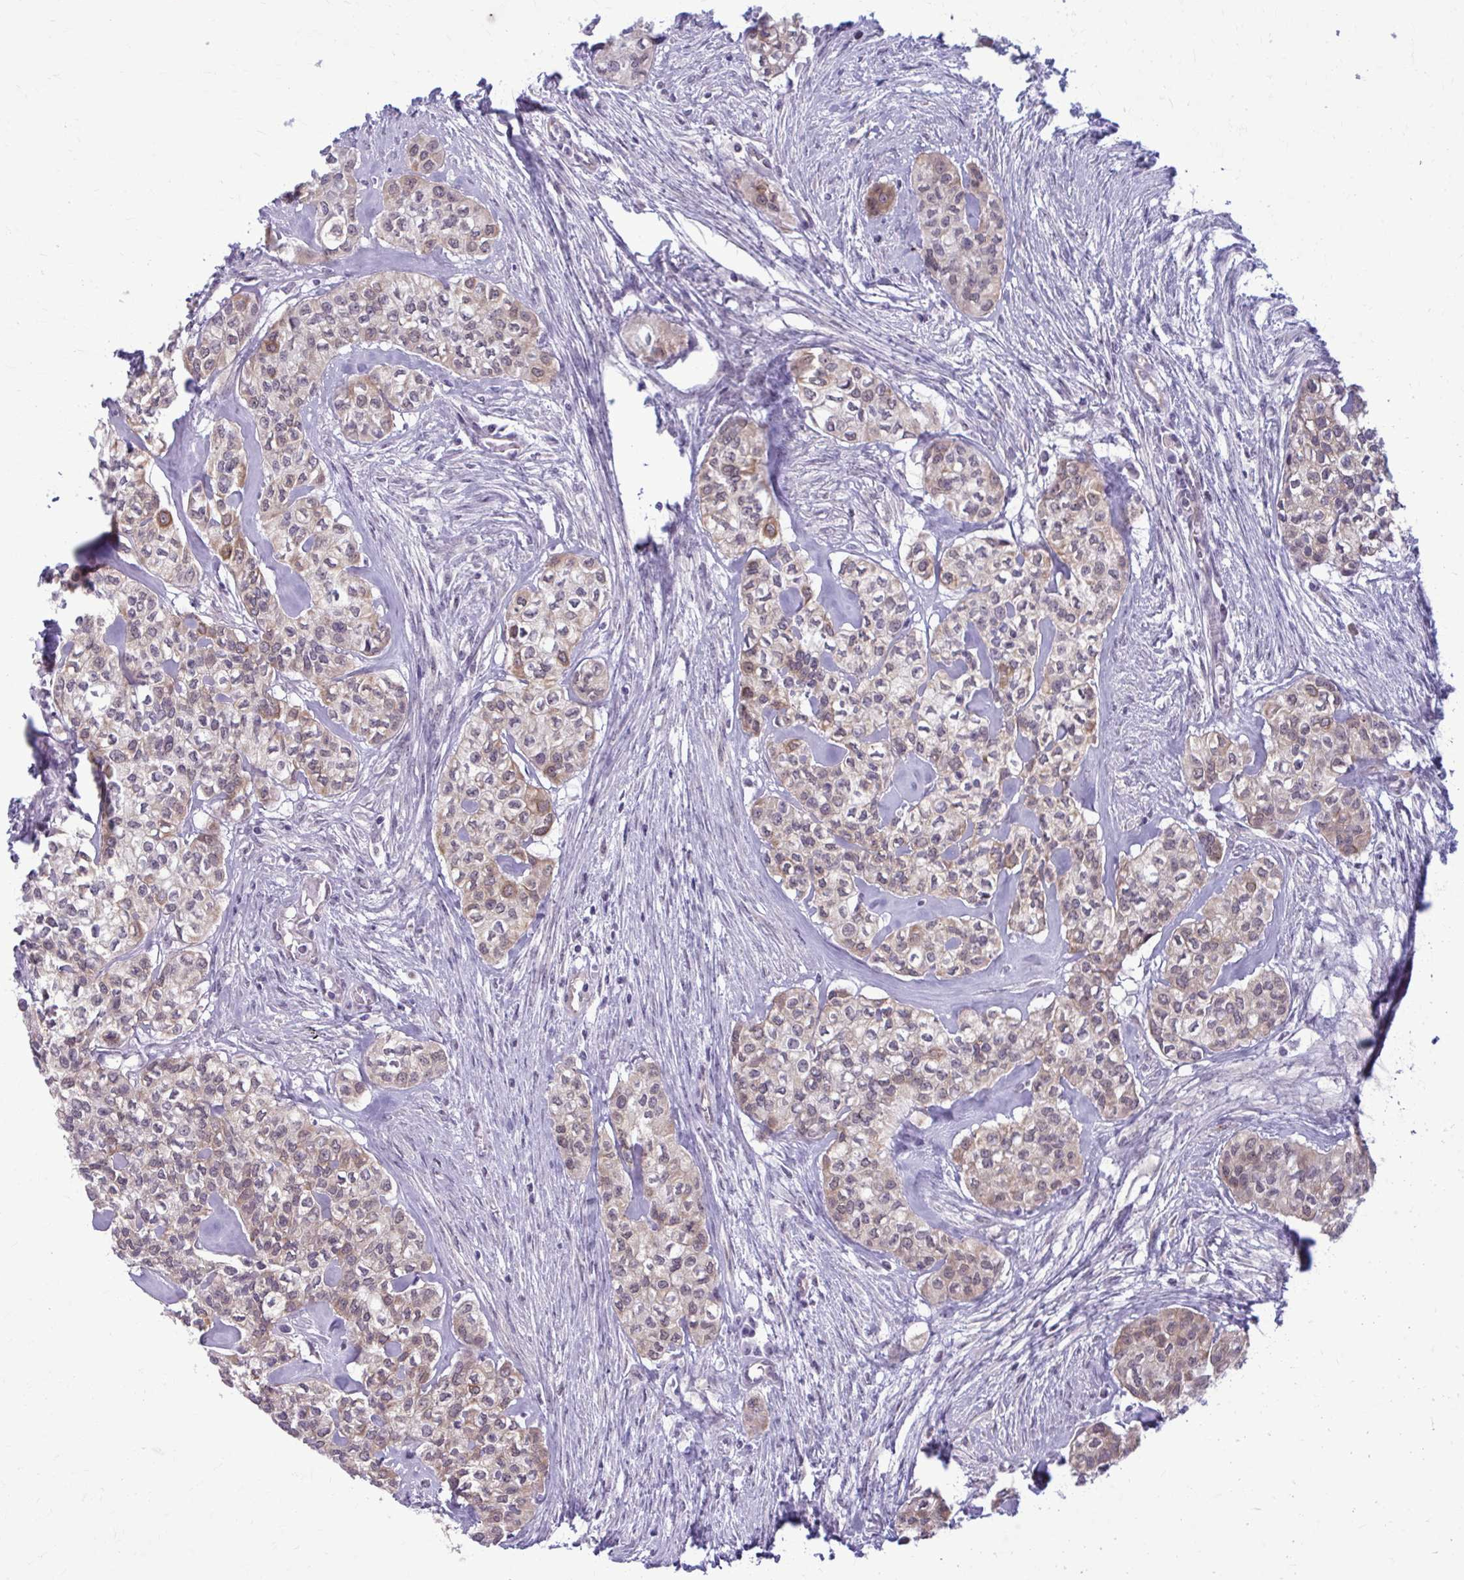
{"staining": {"intensity": "weak", "quantity": "25%-75%", "location": "cytoplasmic/membranous"}, "tissue": "head and neck cancer", "cell_type": "Tumor cells", "image_type": "cancer", "snomed": [{"axis": "morphology", "description": "Adenocarcinoma, NOS"}, {"axis": "topography", "description": "Head-Neck"}], "caption": "A low amount of weak cytoplasmic/membranous expression is seen in approximately 25%-75% of tumor cells in head and neck adenocarcinoma tissue. (Brightfield microscopy of DAB IHC at high magnification).", "gene": "NUMBL", "patient": {"sex": "male", "age": 81}}